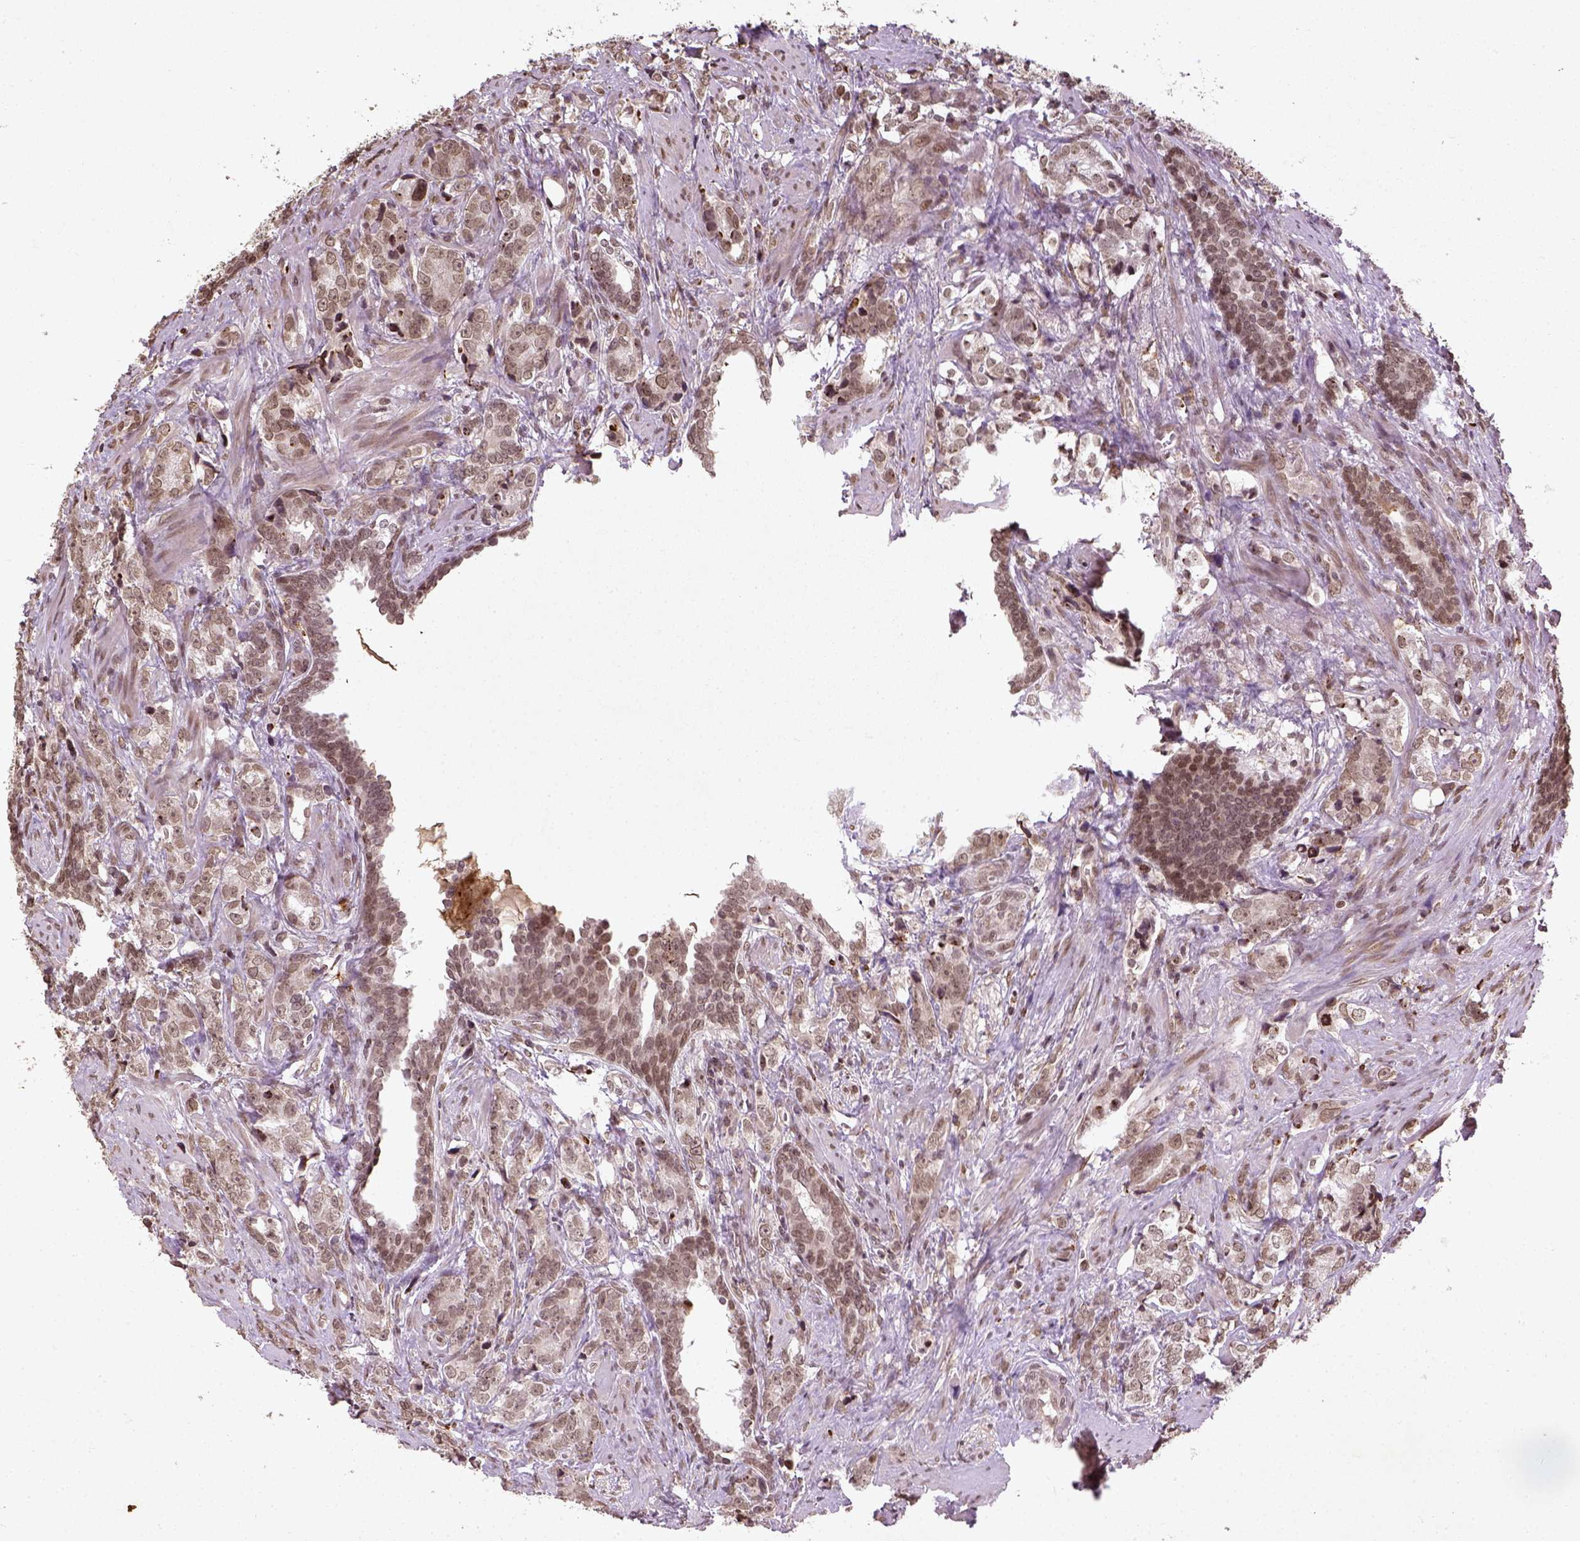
{"staining": {"intensity": "weak", "quantity": ">75%", "location": "nuclear"}, "tissue": "prostate cancer", "cell_type": "Tumor cells", "image_type": "cancer", "snomed": [{"axis": "morphology", "description": "Adenocarcinoma, NOS"}, {"axis": "topography", "description": "Prostate and seminal vesicle, NOS"}], "caption": "Immunohistochemistry (IHC) (DAB) staining of prostate cancer (adenocarcinoma) shows weak nuclear protein expression in about >75% of tumor cells.", "gene": "BANF1", "patient": {"sex": "male", "age": 63}}